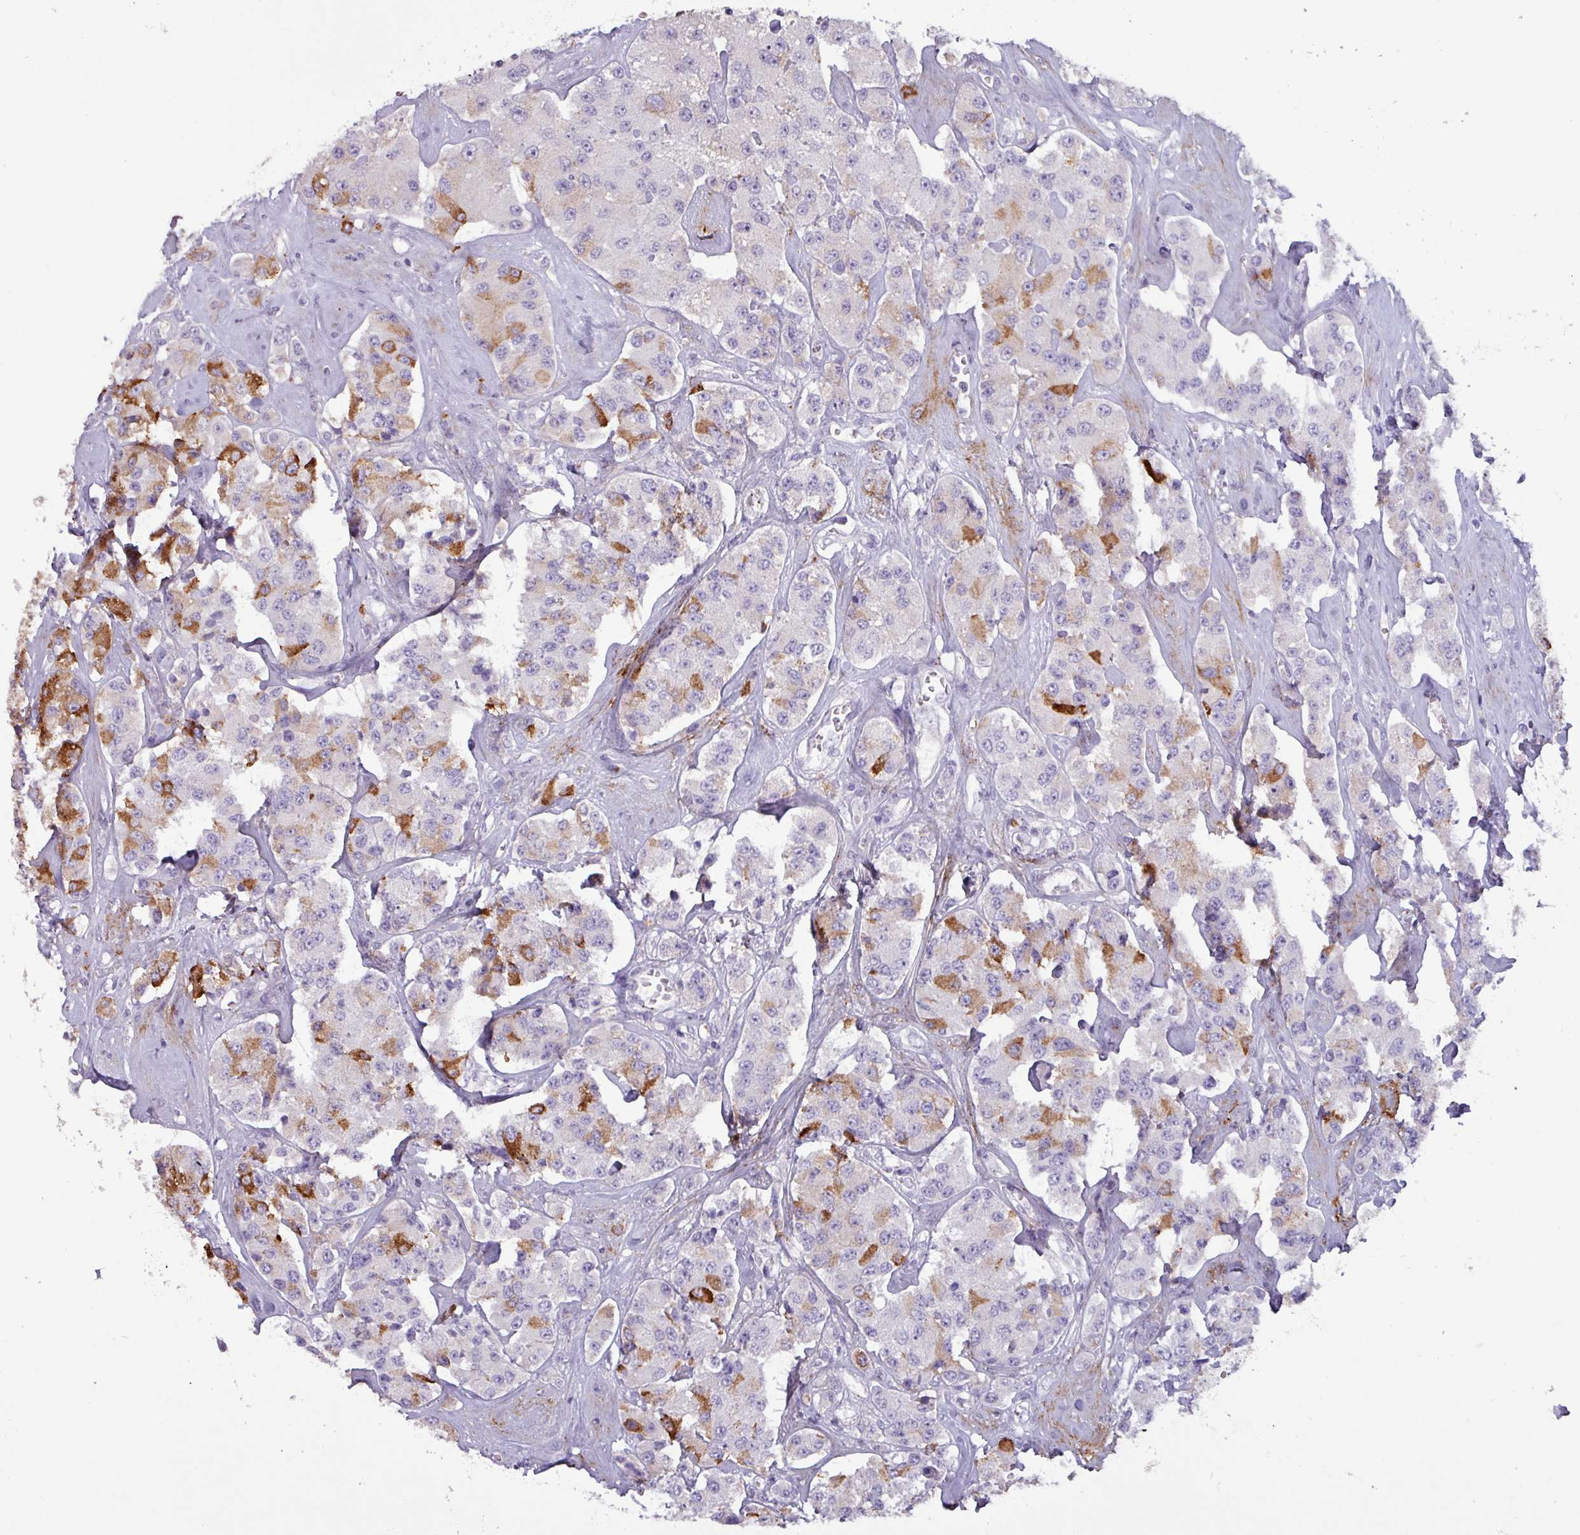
{"staining": {"intensity": "moderate", "quantity": "<25%", "location": "cytoplasmic/membranous"}, "tissue": "carcinoid", "cell_type": "Tumor cells", "image_type": "cancer", "snomed": [{"axis": "morphology", "description": "Carcinoid, malignant, NOS"}, {"axis": "topography", "description": "Pancreas"}], "caption": "Carcinoid (malignant) stained with a brown dye displays moderate cytoplasmic/membranous positive staining in approximately <25% of tumor cells.", "gene": "PLIN2", "patient": {"sex": "male", "age": 41}}